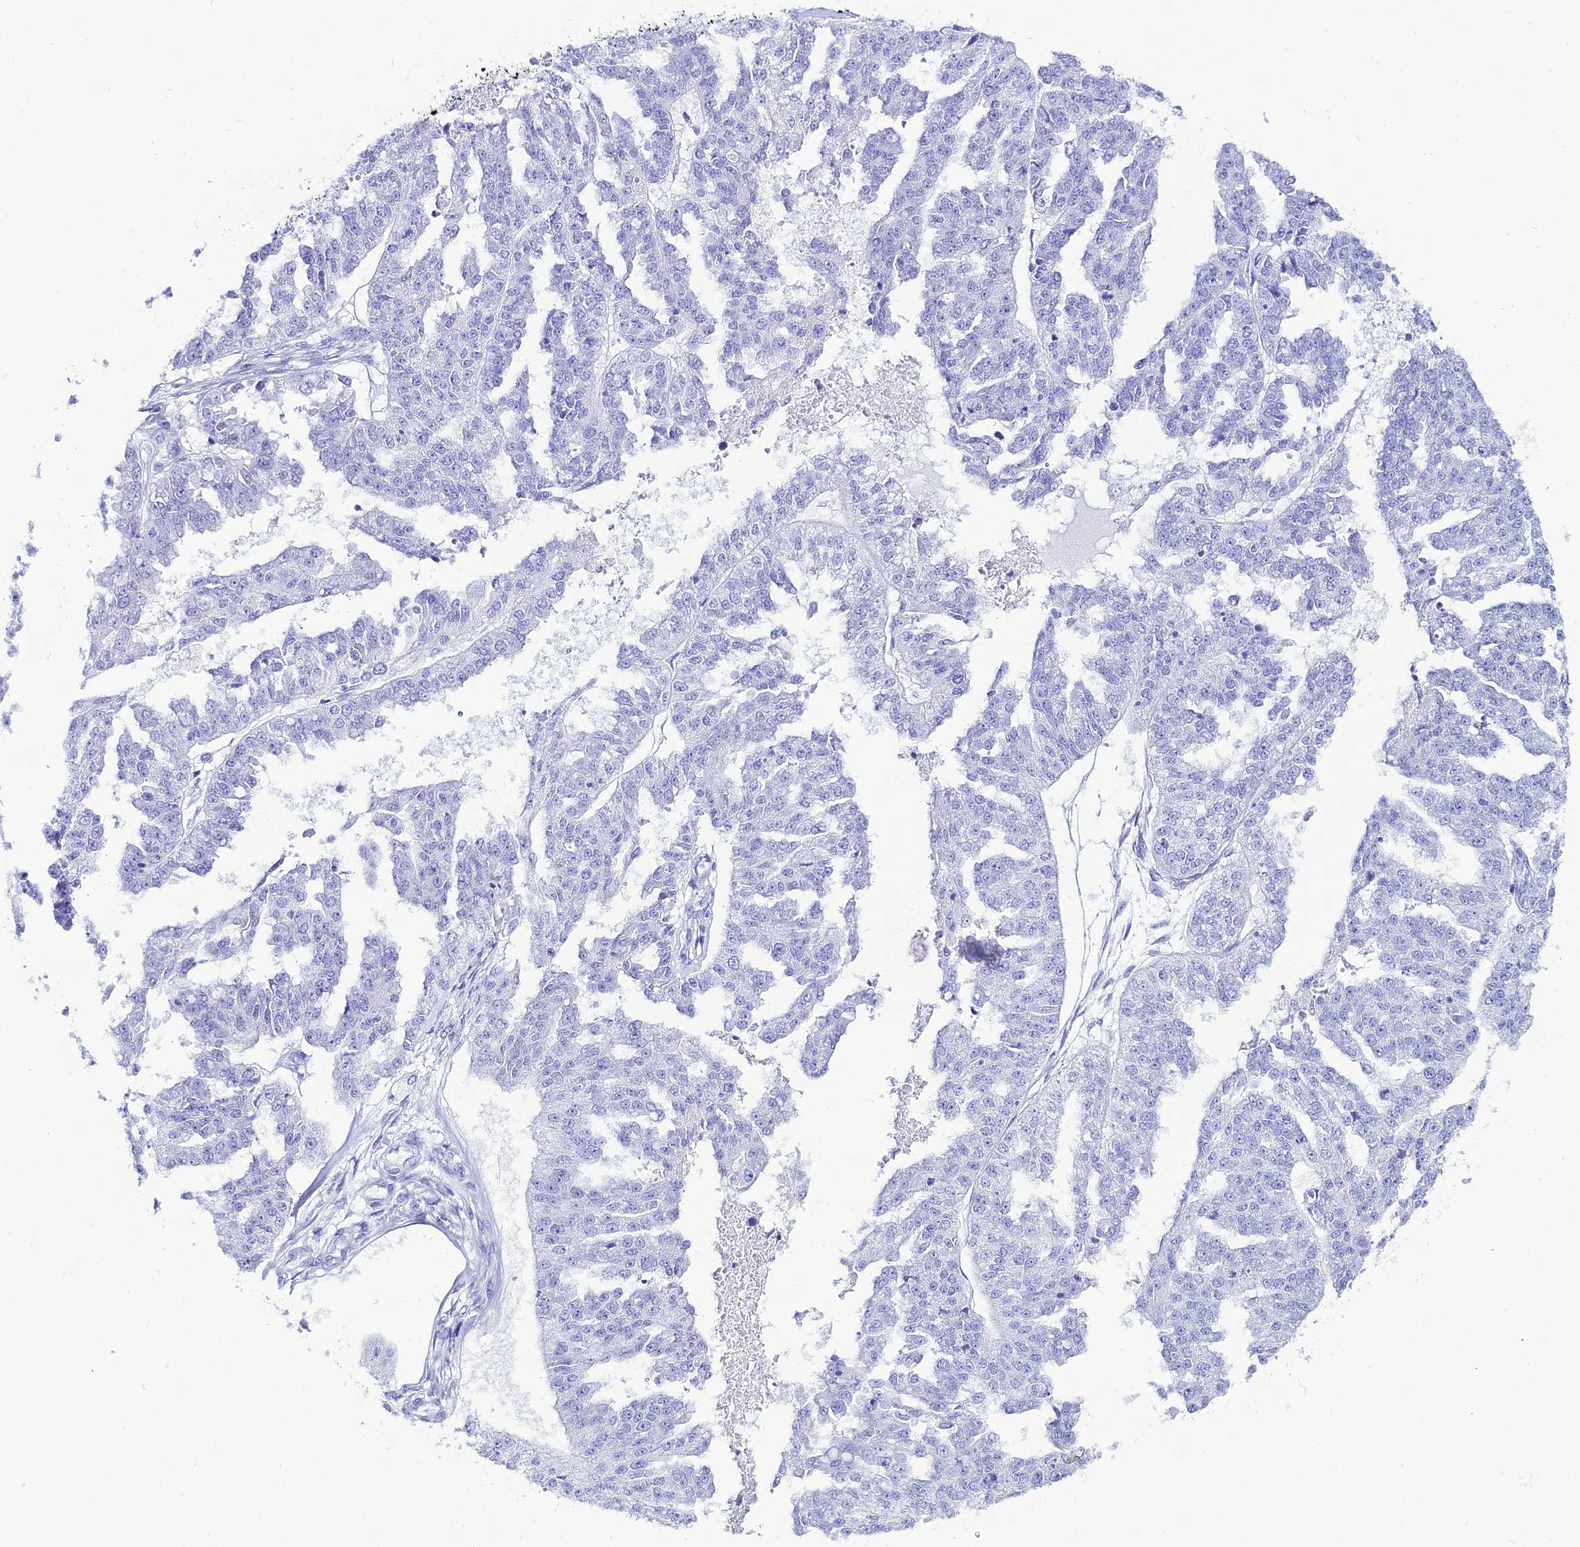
{"staining": {"intensity": "negative", "quantity": "none", "location": "none"}, "tissue": "ovarian cancer", "cell_type": "Tumor cells", "image_type": "cancer", "snomed": [{"axis": "morphology", "description": "Cystadenocarcinoma, serous, NOS"}, {"axis": "topography", "description": "Ovary"}], "caption": "There is no significant expression in tumor cells of ovarian serous cystadenocarcinoma.", "gene": "OR4D5", "patient": {"sex": "female", "age": 58}}